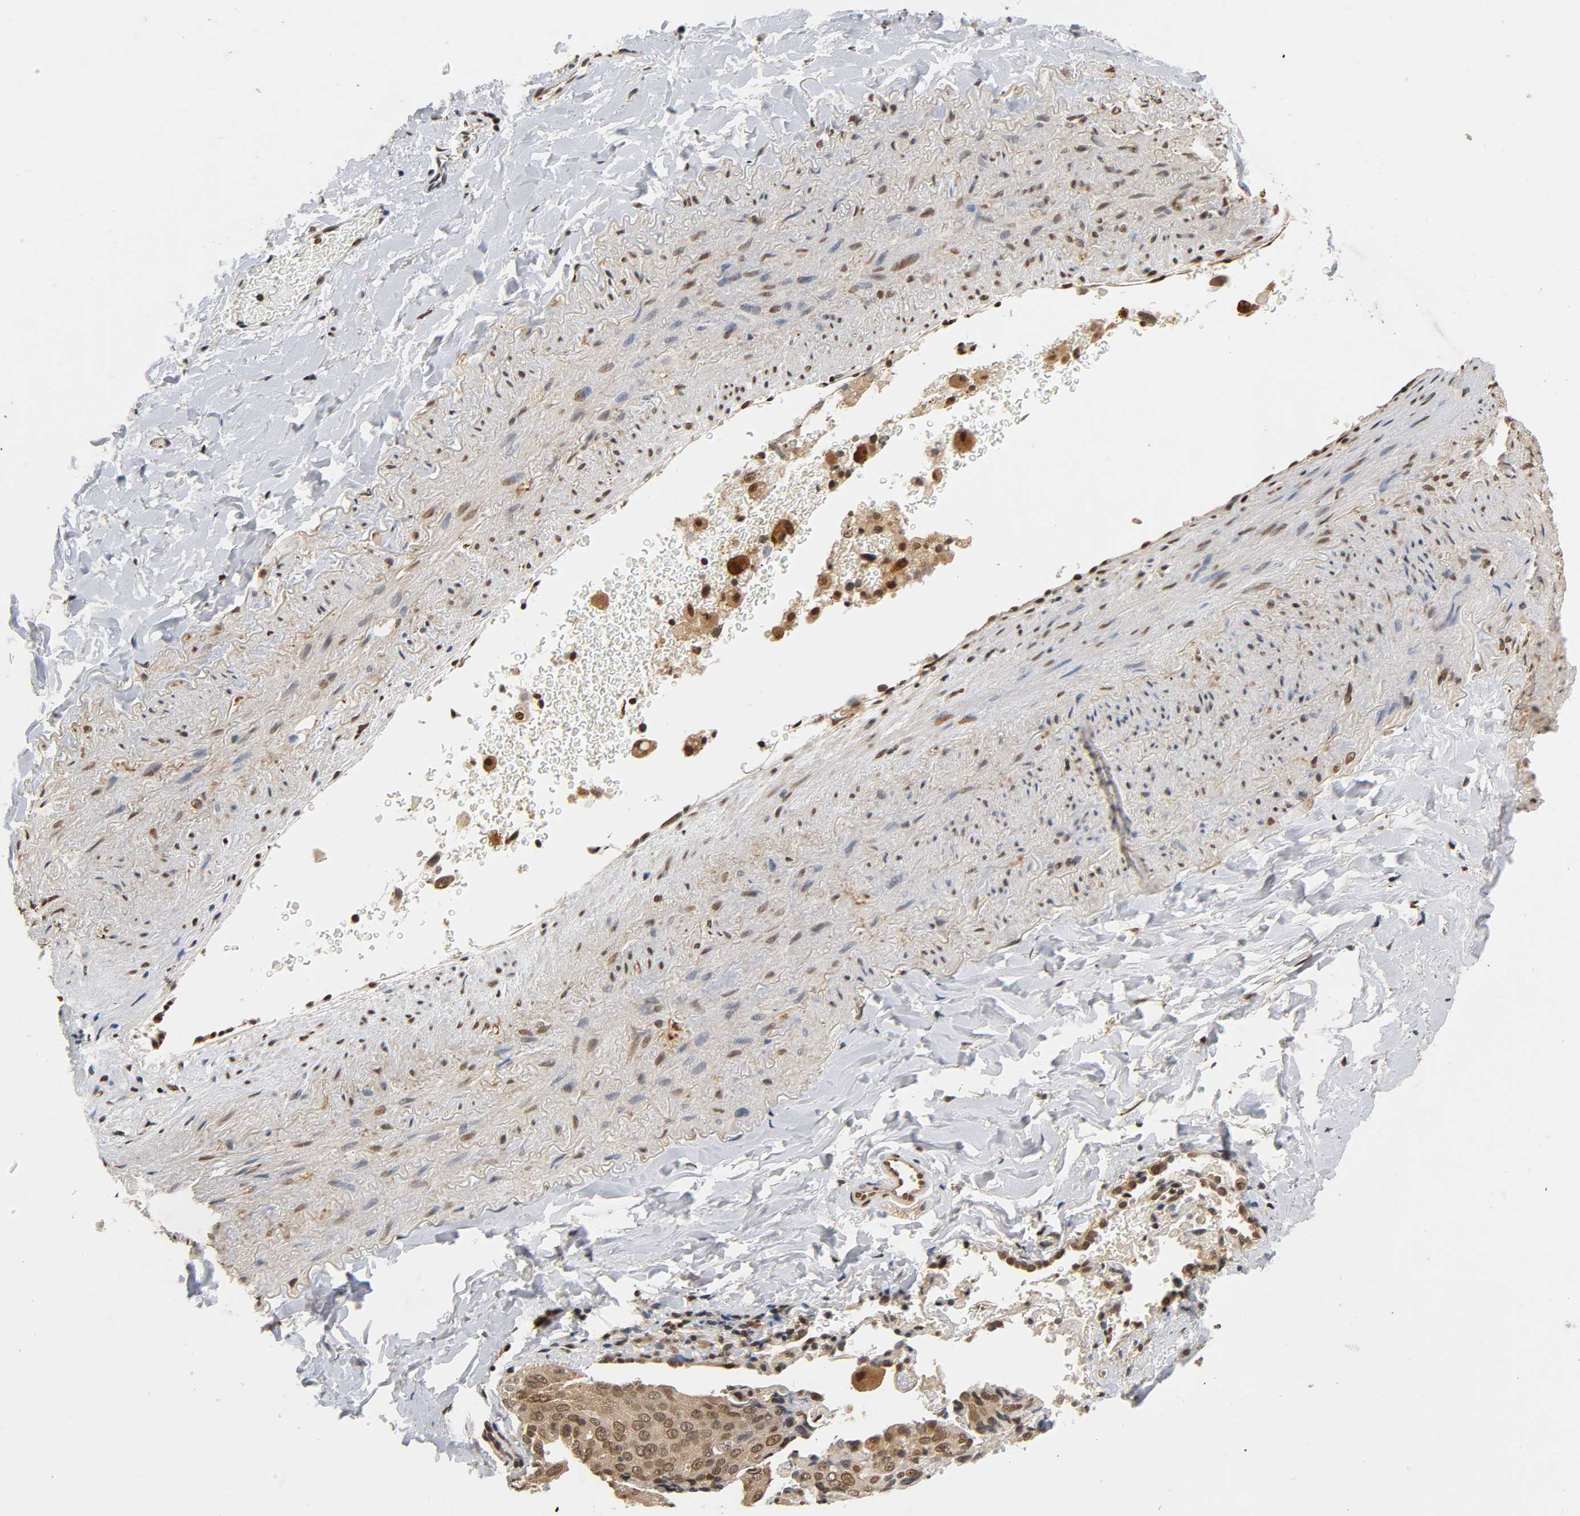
{"staining": {"intensity": "moderate", "quantity": ">75%", "location": "cytoplasmic/membranous,nuclear"}, "tissue": "lung cancer", "cell_type": "Tumor cells", "image_type": "cancer", "snomed": [{"axis": "morphology", "description": "Squamous cell carcinoma, NOS"}, {"axis": "topography", "description": "Lung"}], "caption": "Tumor cells exhibit moderate cytoplasmic/membranous and nuclear positivity in about >75% of cells in lung cancer. The staining was performed using DAB (3,3'-diaminobenzidine) to visualize the protein expression in brown, while the nuclei were stained in blue with hematoxylin (Magnification: 20x).", "gene": "UBC", "patient": {"sex": "male", "age": 54}}